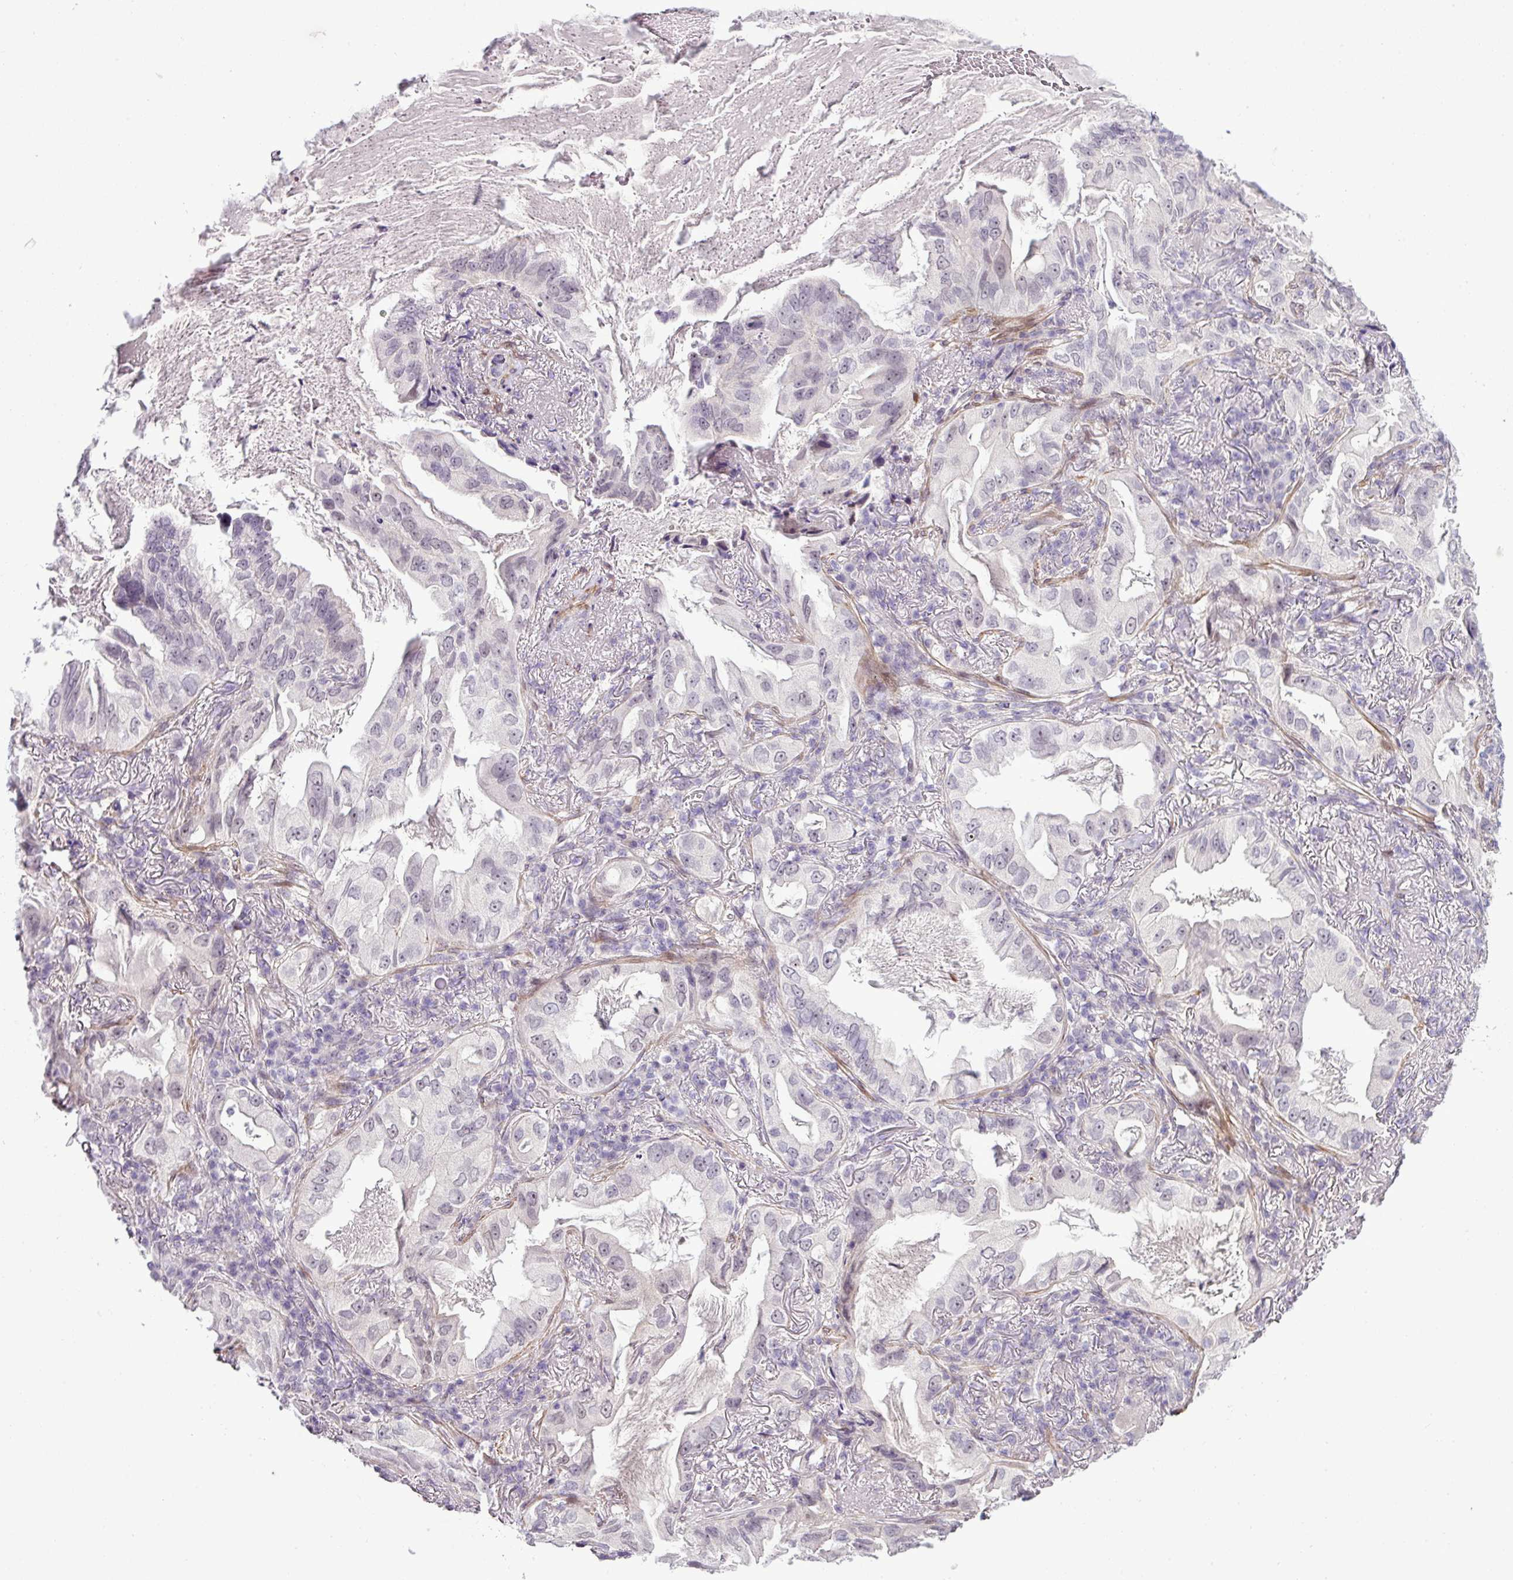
{"staining": {"intensity": "negative", "quantity": "none", "location": "none"}, "tissue": "lung cancer", "cell_type": "Tumor cells", "image_type": "cancer", "snomed": [{"axis": "morphology", "description": "Adenocarcinoma, NOS"}, {"axis": "topography", "description": "Lung"}], "caption": "Tumor cells show no significant positivity in lung cancer.", "gene": "ZNF688", "patient": {"sex": "female", "age": 69}}